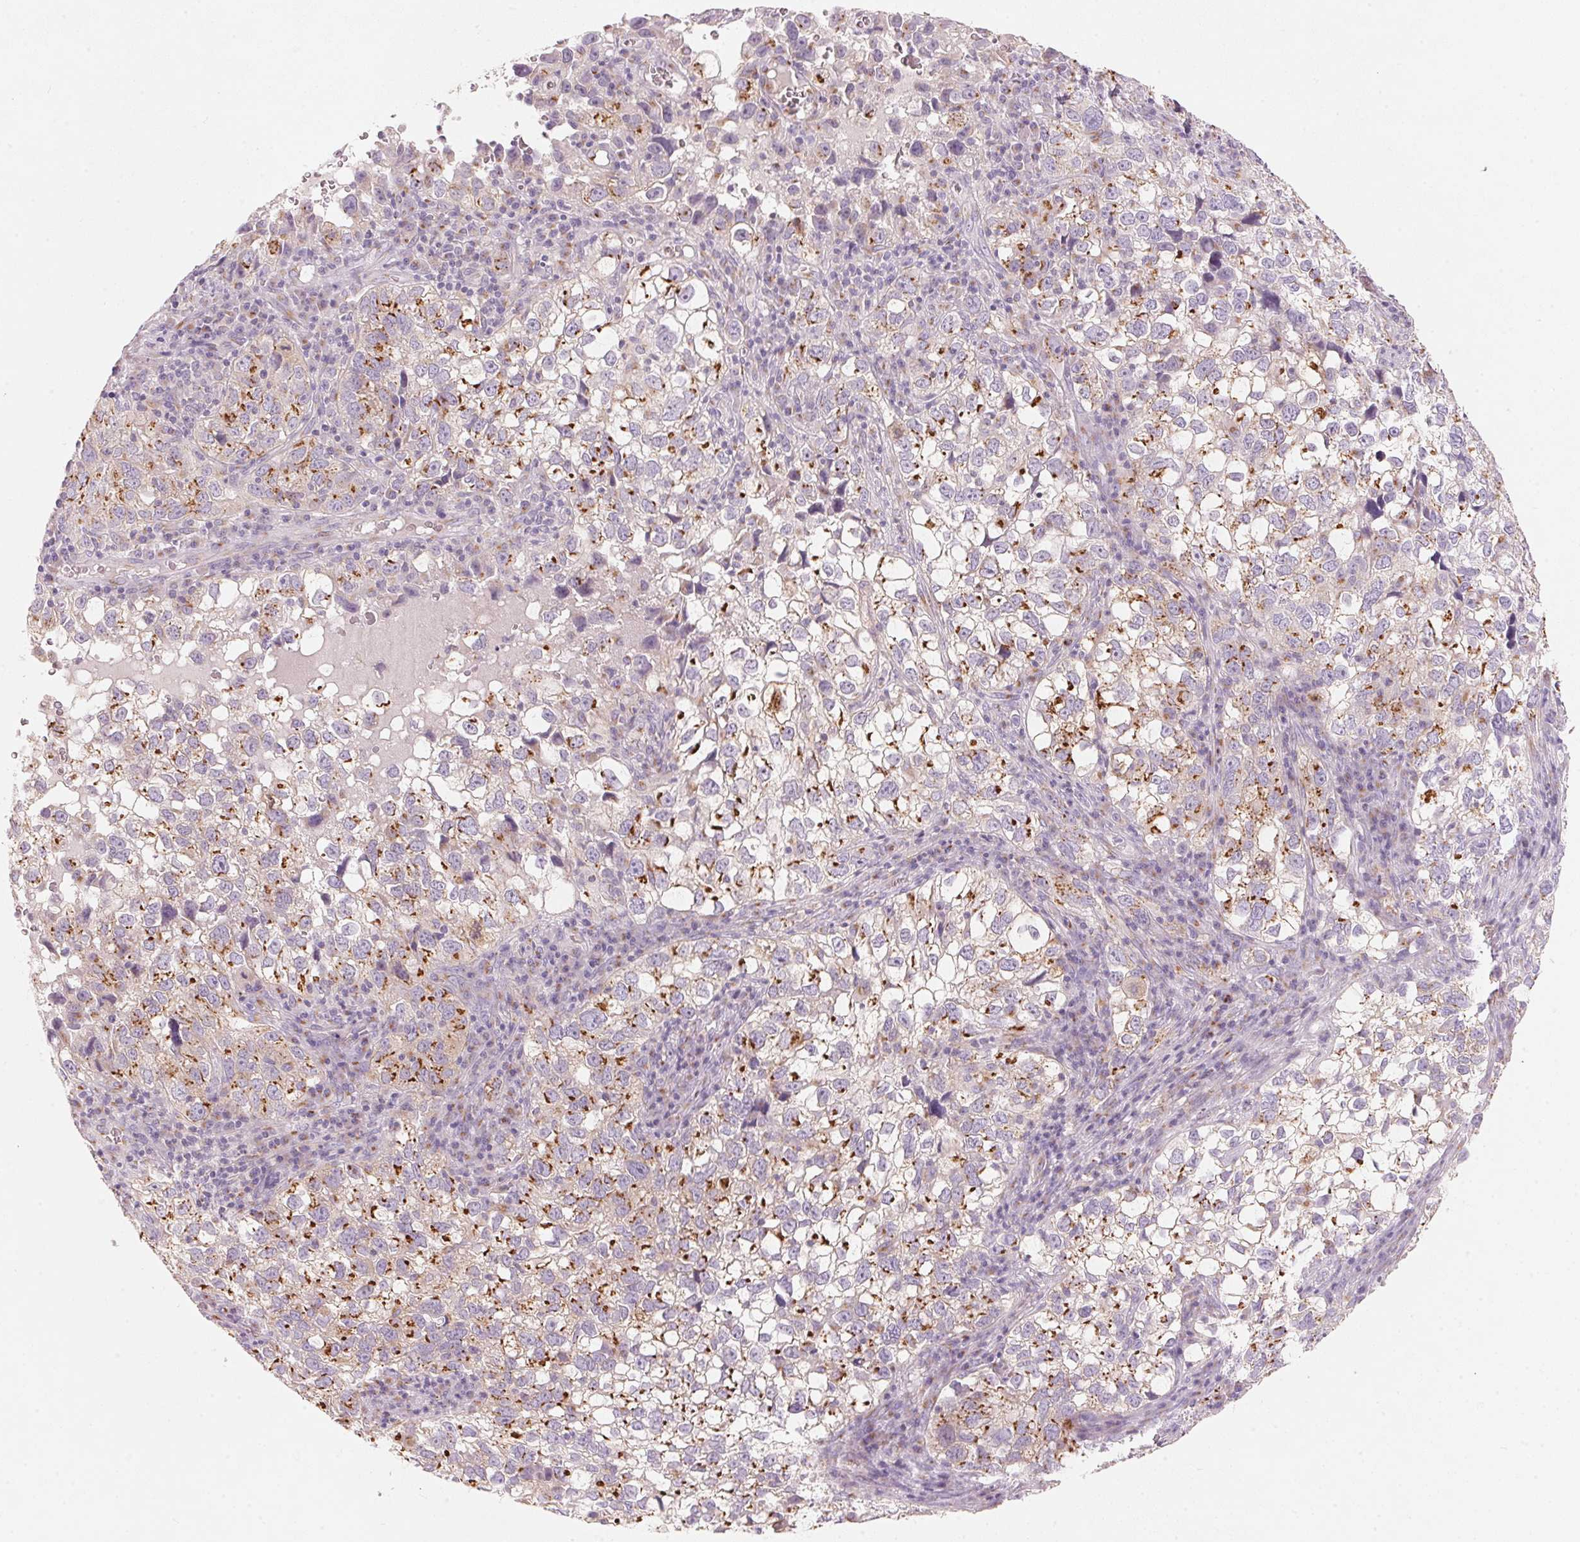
{"staining": {"intensity": "moderate", "quantity": "25%-75%", "location": "cytoplasmic/membranous"}, "tissue": "cervical cancer", "cell_type": "Tumor cells", "image_type": "cancer", "snomed": [{"axis": "morphology", "description": "Squamous cell carcinoma, NOS"}, {"axis": "topography", "description": "Cervix"}], "caption": "This image exhibits immunohistochemistry (IHC) staining of human cervical cancer (squamous cell carcinoma), with medium moderate cytoplasmic/membranous expression in approximately 25%-75% of tumor cells.", "gene": "DRAM2", "patient": {"sex": "female", "age": 55}}